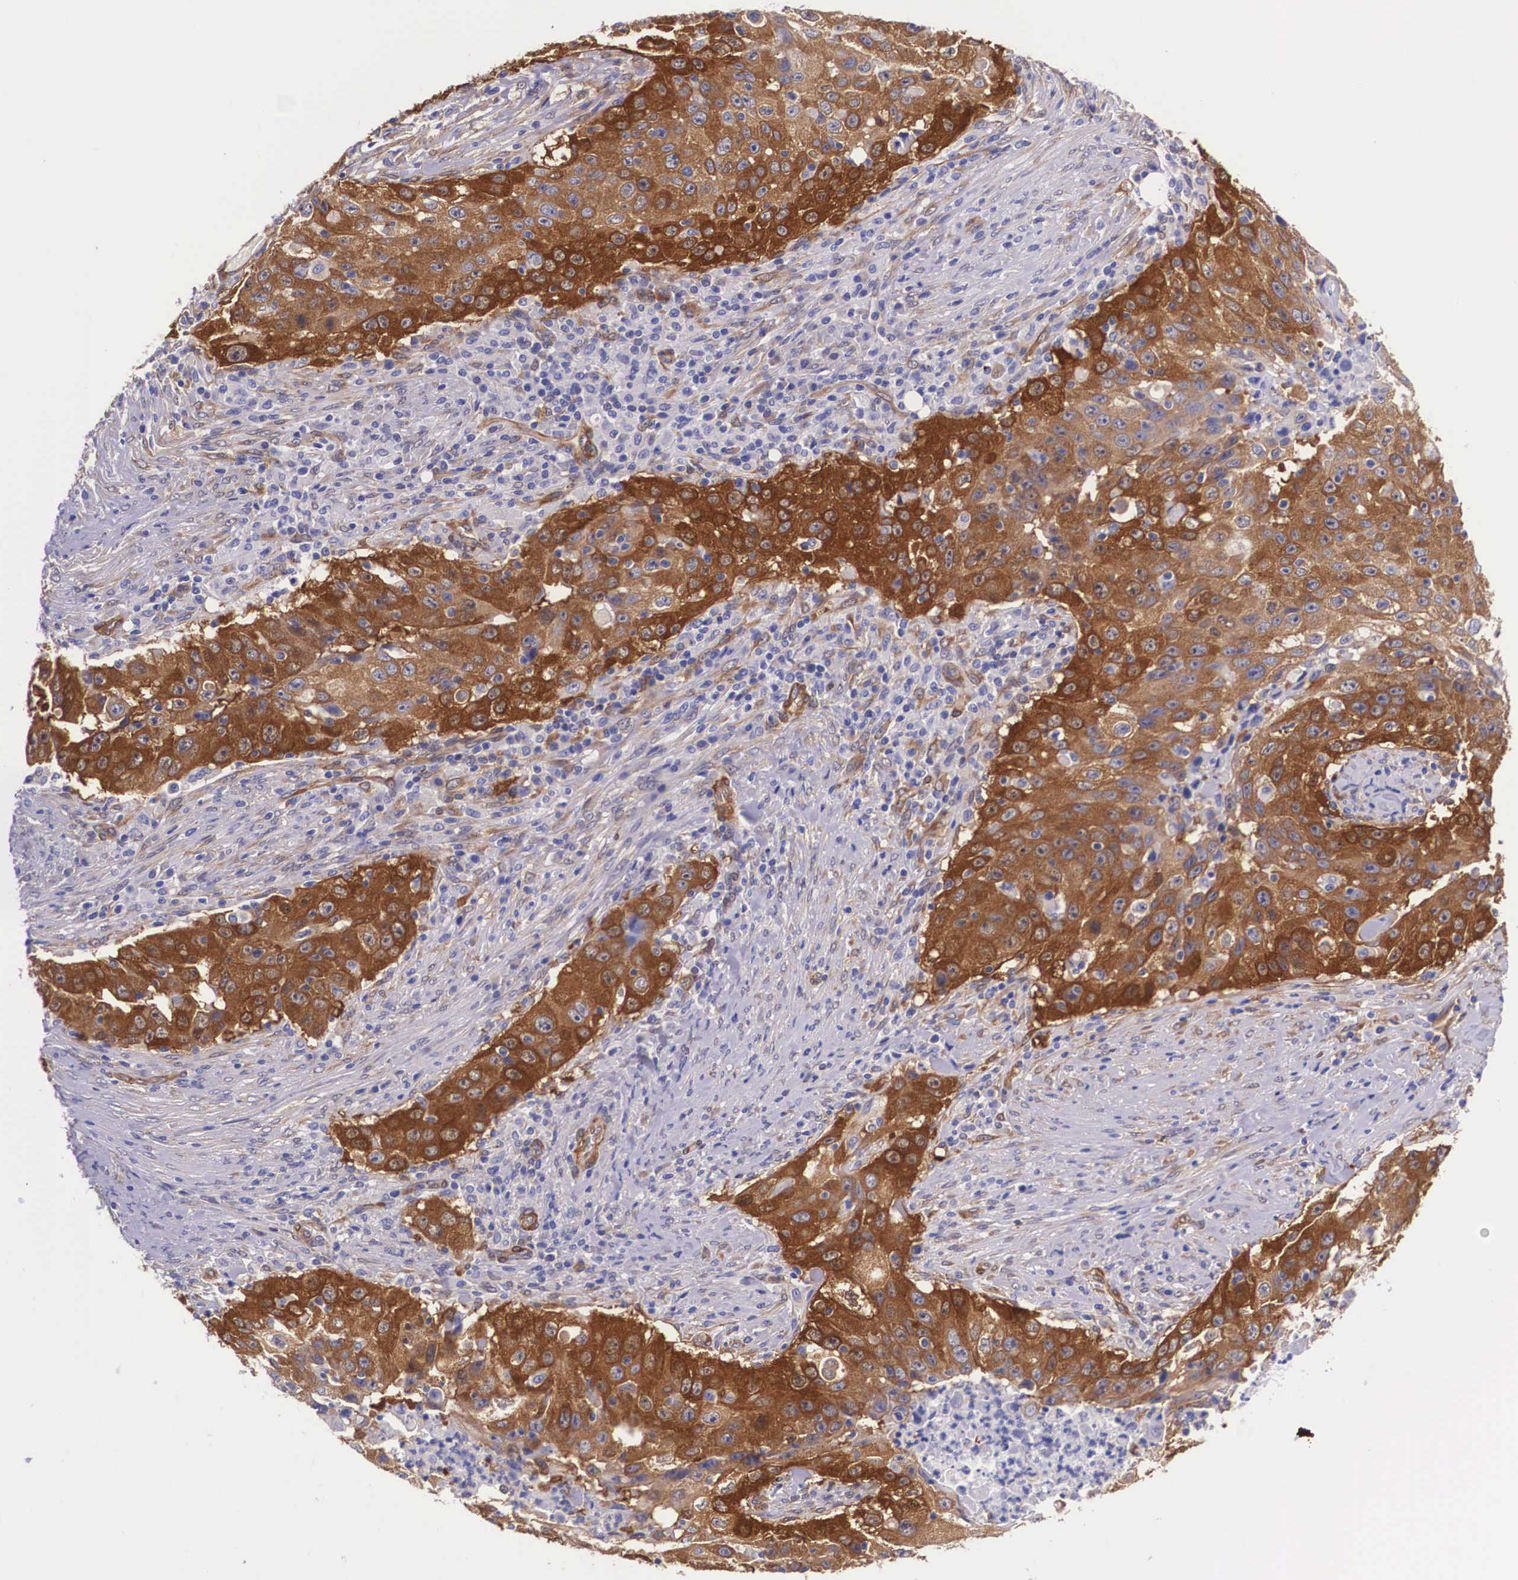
{"staining": {"intensity": "strong", "quantity": ">75%", "location": "cytoplasmic/membranous,nuclear"}, "tissue": "lung cancer", "cell_type": "Tumor cells", "image_type": "cancer", "snomed": [{"axis": "morphology", "description": "Squamous cell carcinoma, NOS"}, {"axis": "topography", "description": "Lung"}], "caption": "Lung cancer stained for a protein reveals strong cytoplasmic/membranous and nuclear positivity in tumor cells.", "gene": "BCAR1", "patient": {"sex": "male", "age": 64}}